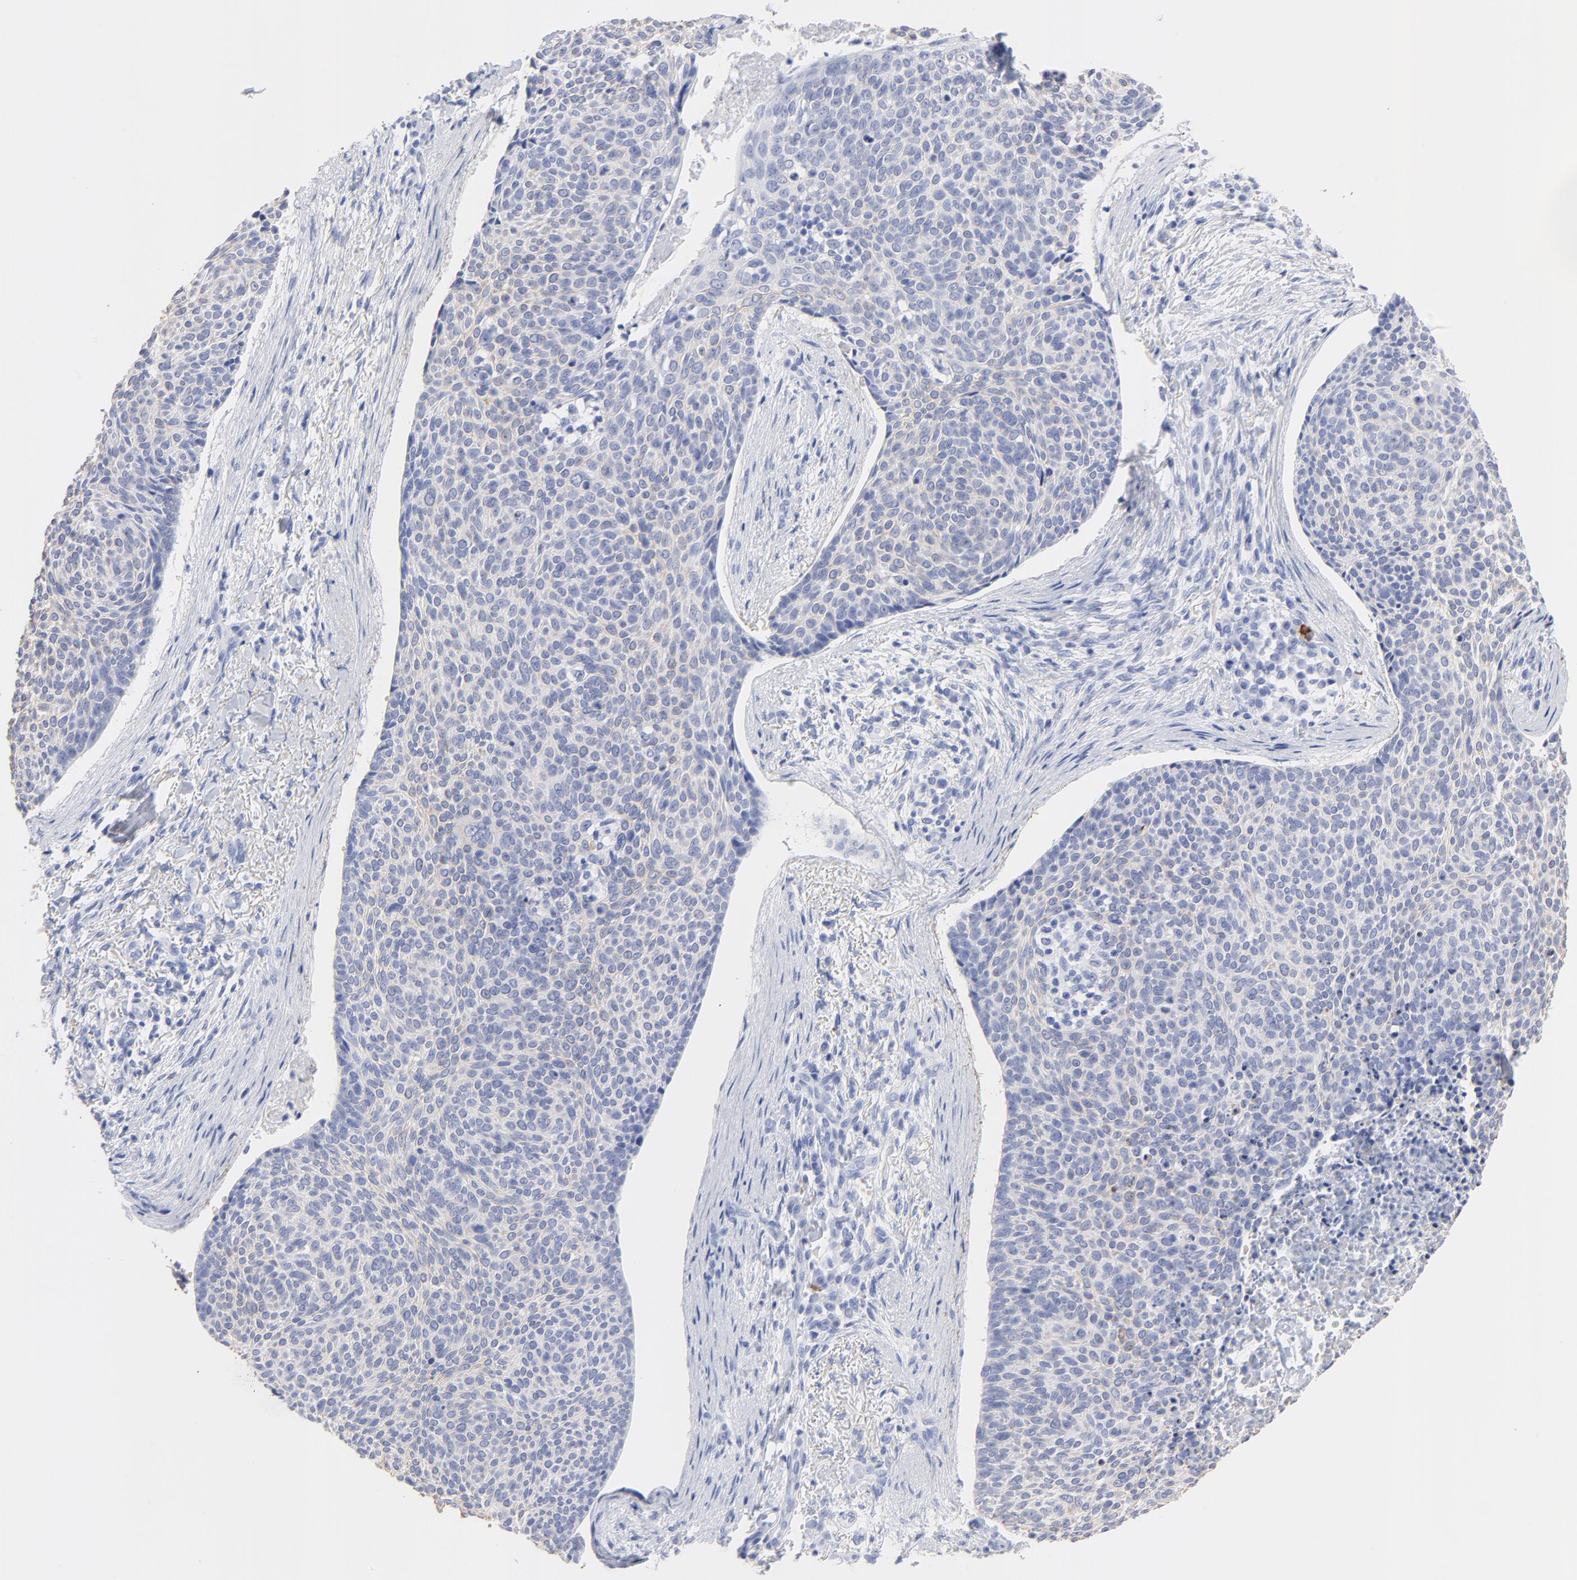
{"staining": {"intensity": "negative", "quantity": "none", "location": "none"}, "tissue": "skin cancer", "cell_type": "Tumor cells", "image_type": "cancer", "snomed": [{"axis": "morphology", "description": "Normal tissue, NOS"}, {"axis": "morphology", "description": "Basal cell carcinoma"}, {"axis": "topography", "description": "Skin"}], "caption": "There is no significant staining in tumor cells of skin cancer (basal cell carcinoma).", "gene": "ACY1", "patient": {"sex": "female", "age": 57}}